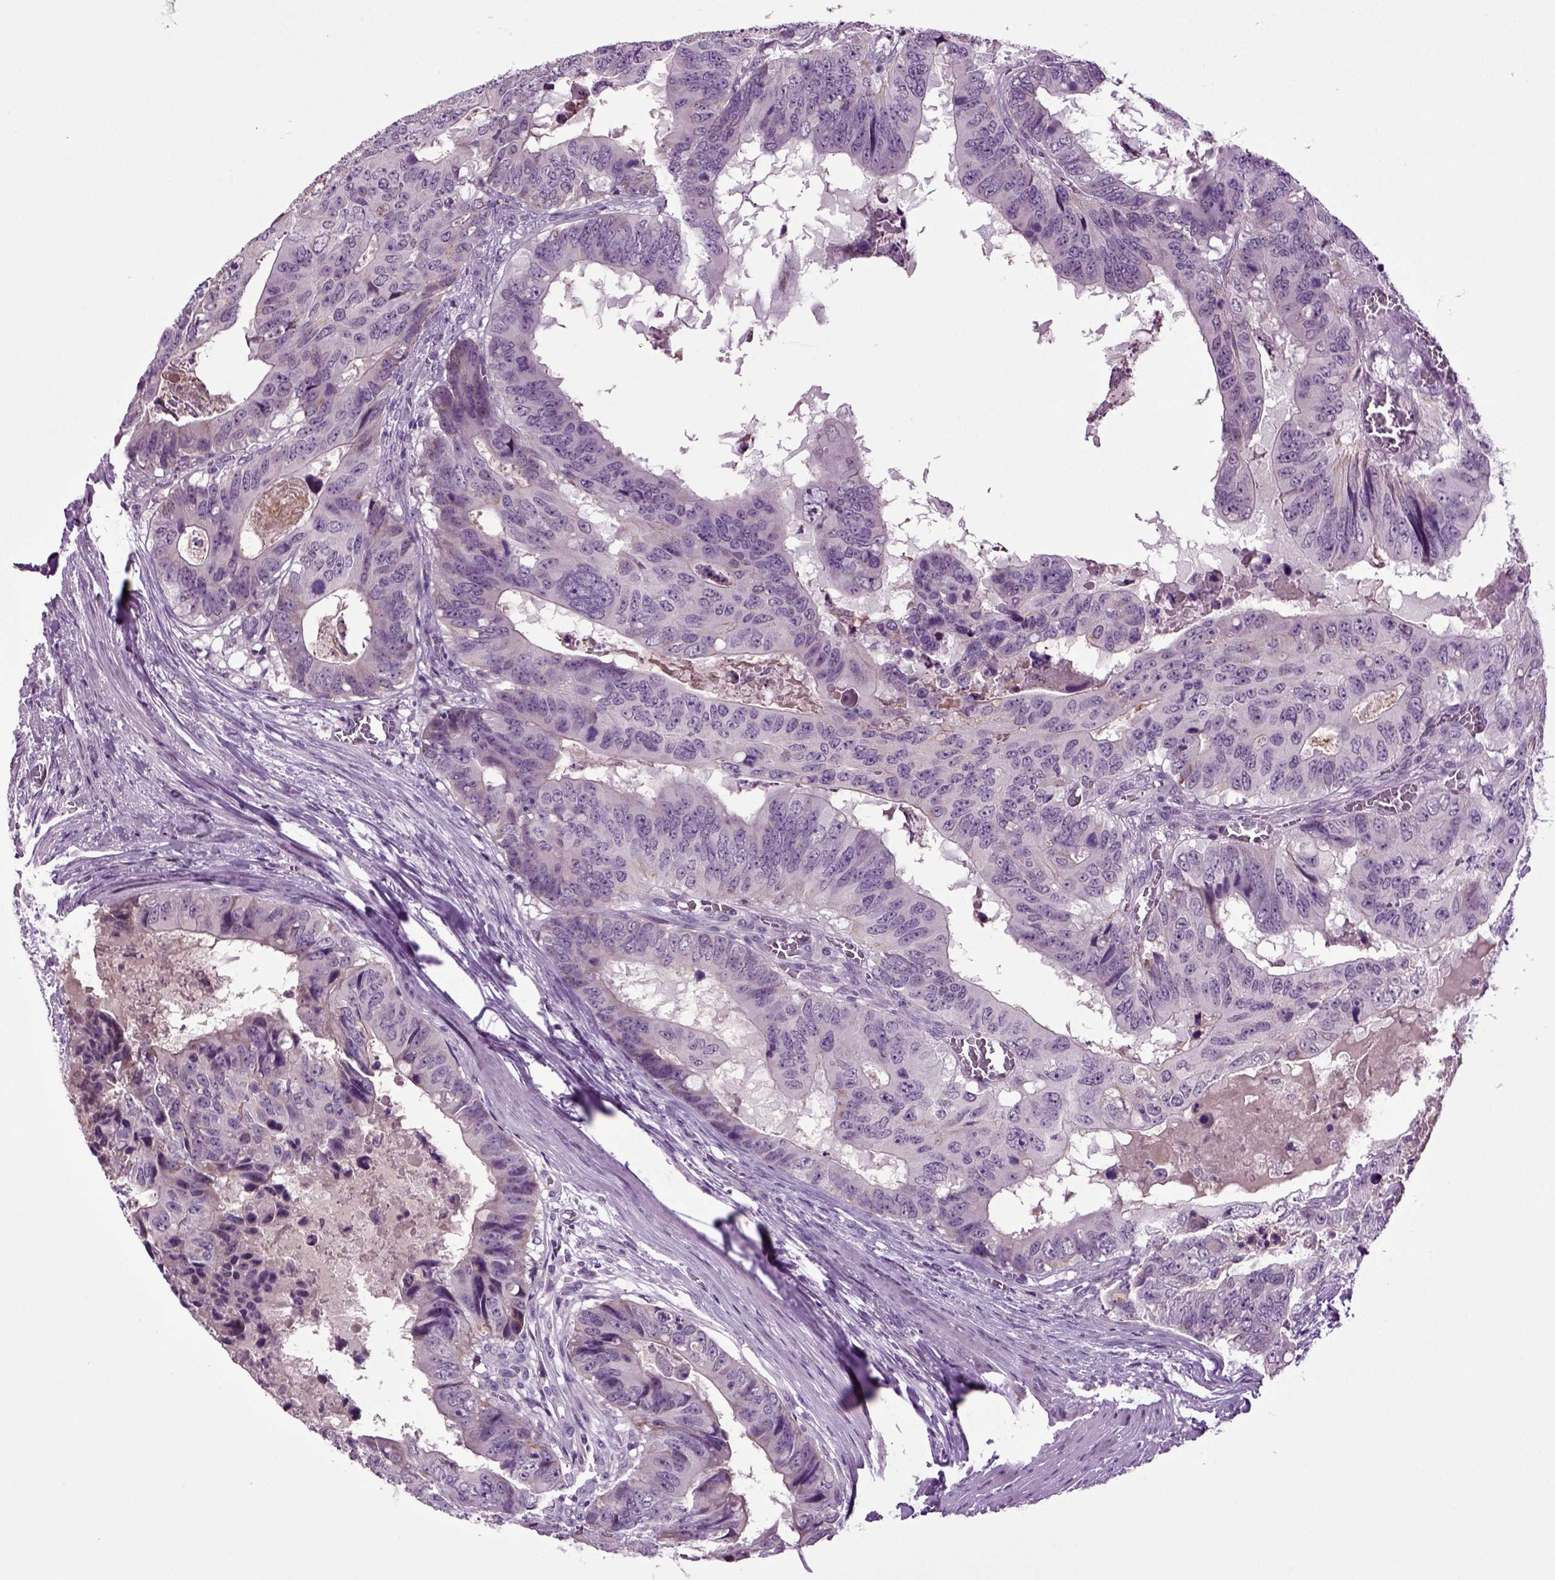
{"staining": {"intensity": "negative", "quantity": "none", "location": "none"}, "tissue": "colorectal cancer", "cell_type": "Tumor cells", "image_type": "cancer", "snomed": [{"axis": "morphology", "description": "Adenocarcinoma, NOS"}, {"axis": "topography", "description": "Colon"}], "caption": "Immunohistochemical staining of colorectal adenocarcinoma demonstrates no significant staining in tumor cells. (DAB (3,3'-diaminobenzidine) immunohistochemistry, high magnification).", "gene": "FGF11", "patient": {"sex": "male", "age": 79}}